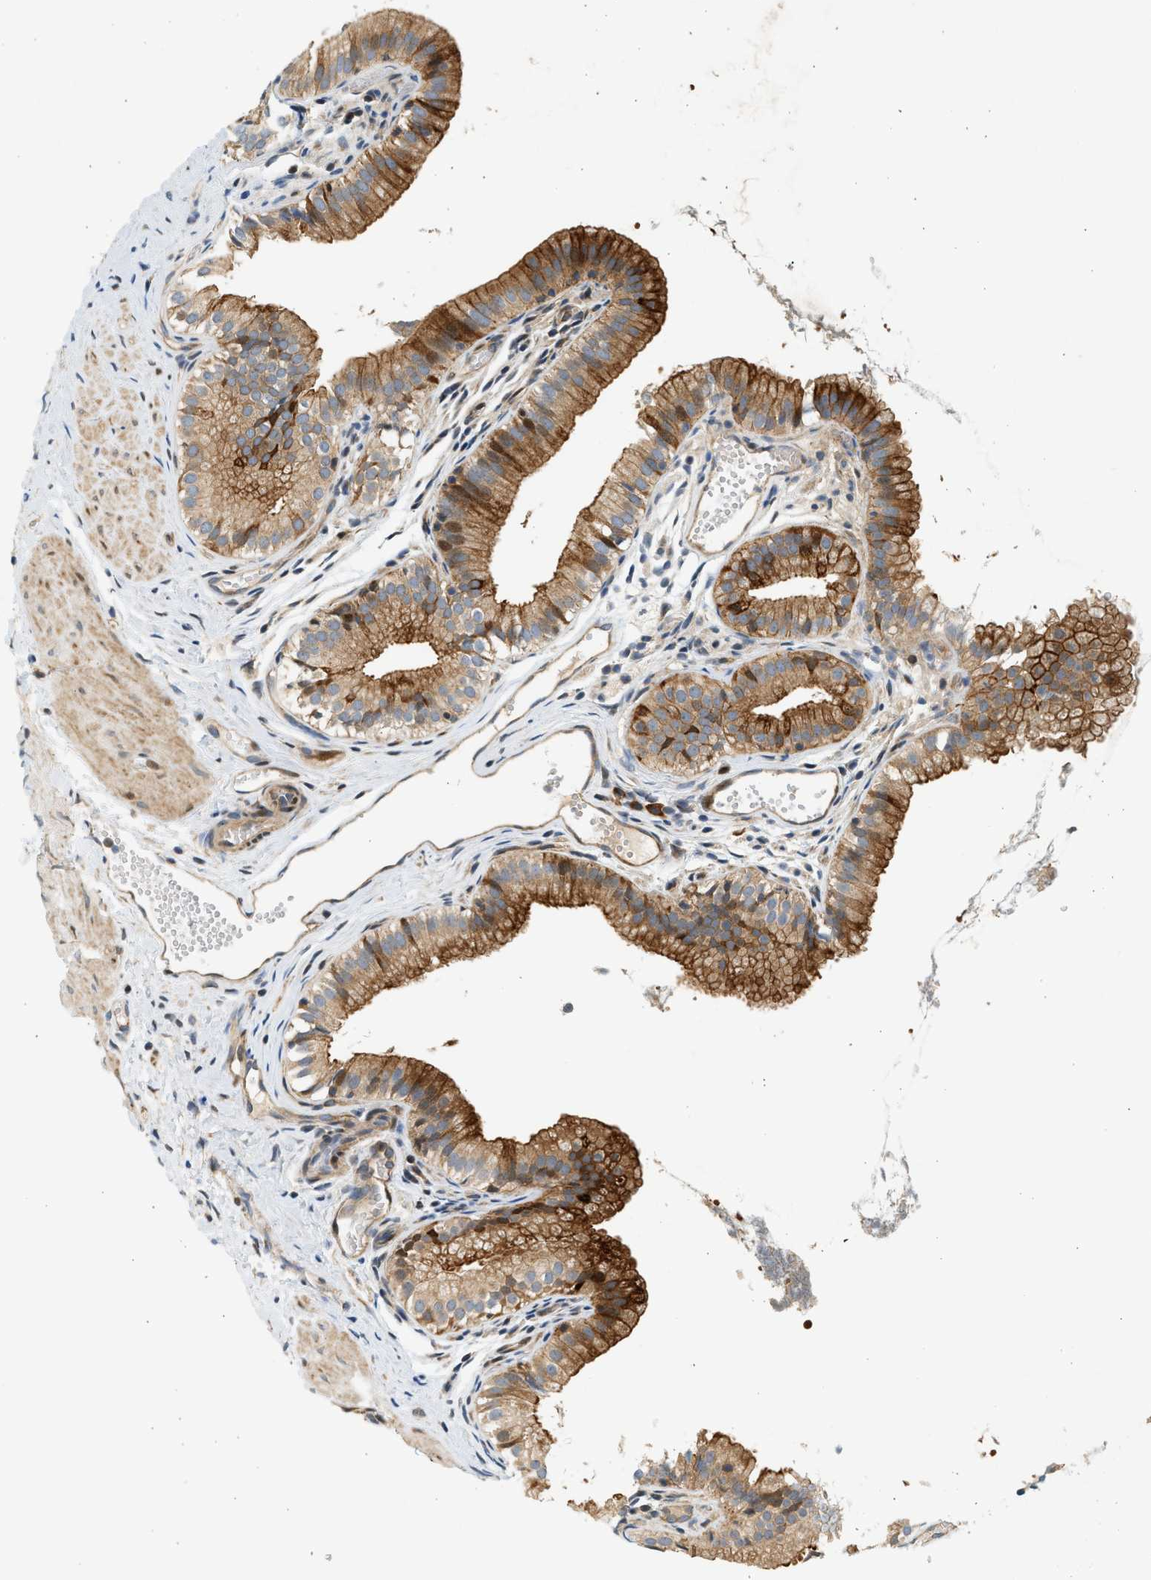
{"staining": {"intensity": "moderate", "quantity": ">75%", "location": "cytoplasmic/membranous"}, "tissue": "gallbladder", "cell_type": "Glandular cells", "image_type": "normal", "snomed": [{"axis": "morphology", "description": "Normal tissue, NOS"}, {"axis": "topography", "description": "Gallbladder"}], "caption": "IHC of benign gallbladder demonstrates medium levels of moderate cytoplasmic/membranous staining in about >75% of glandular cells. The staining was performed using DAB, with brown indicating positive protein expression. Nuclei are stained blue with hematoxylin.", "gene": "NRSN2", "patient": {"sex": "female", "age": 26}}